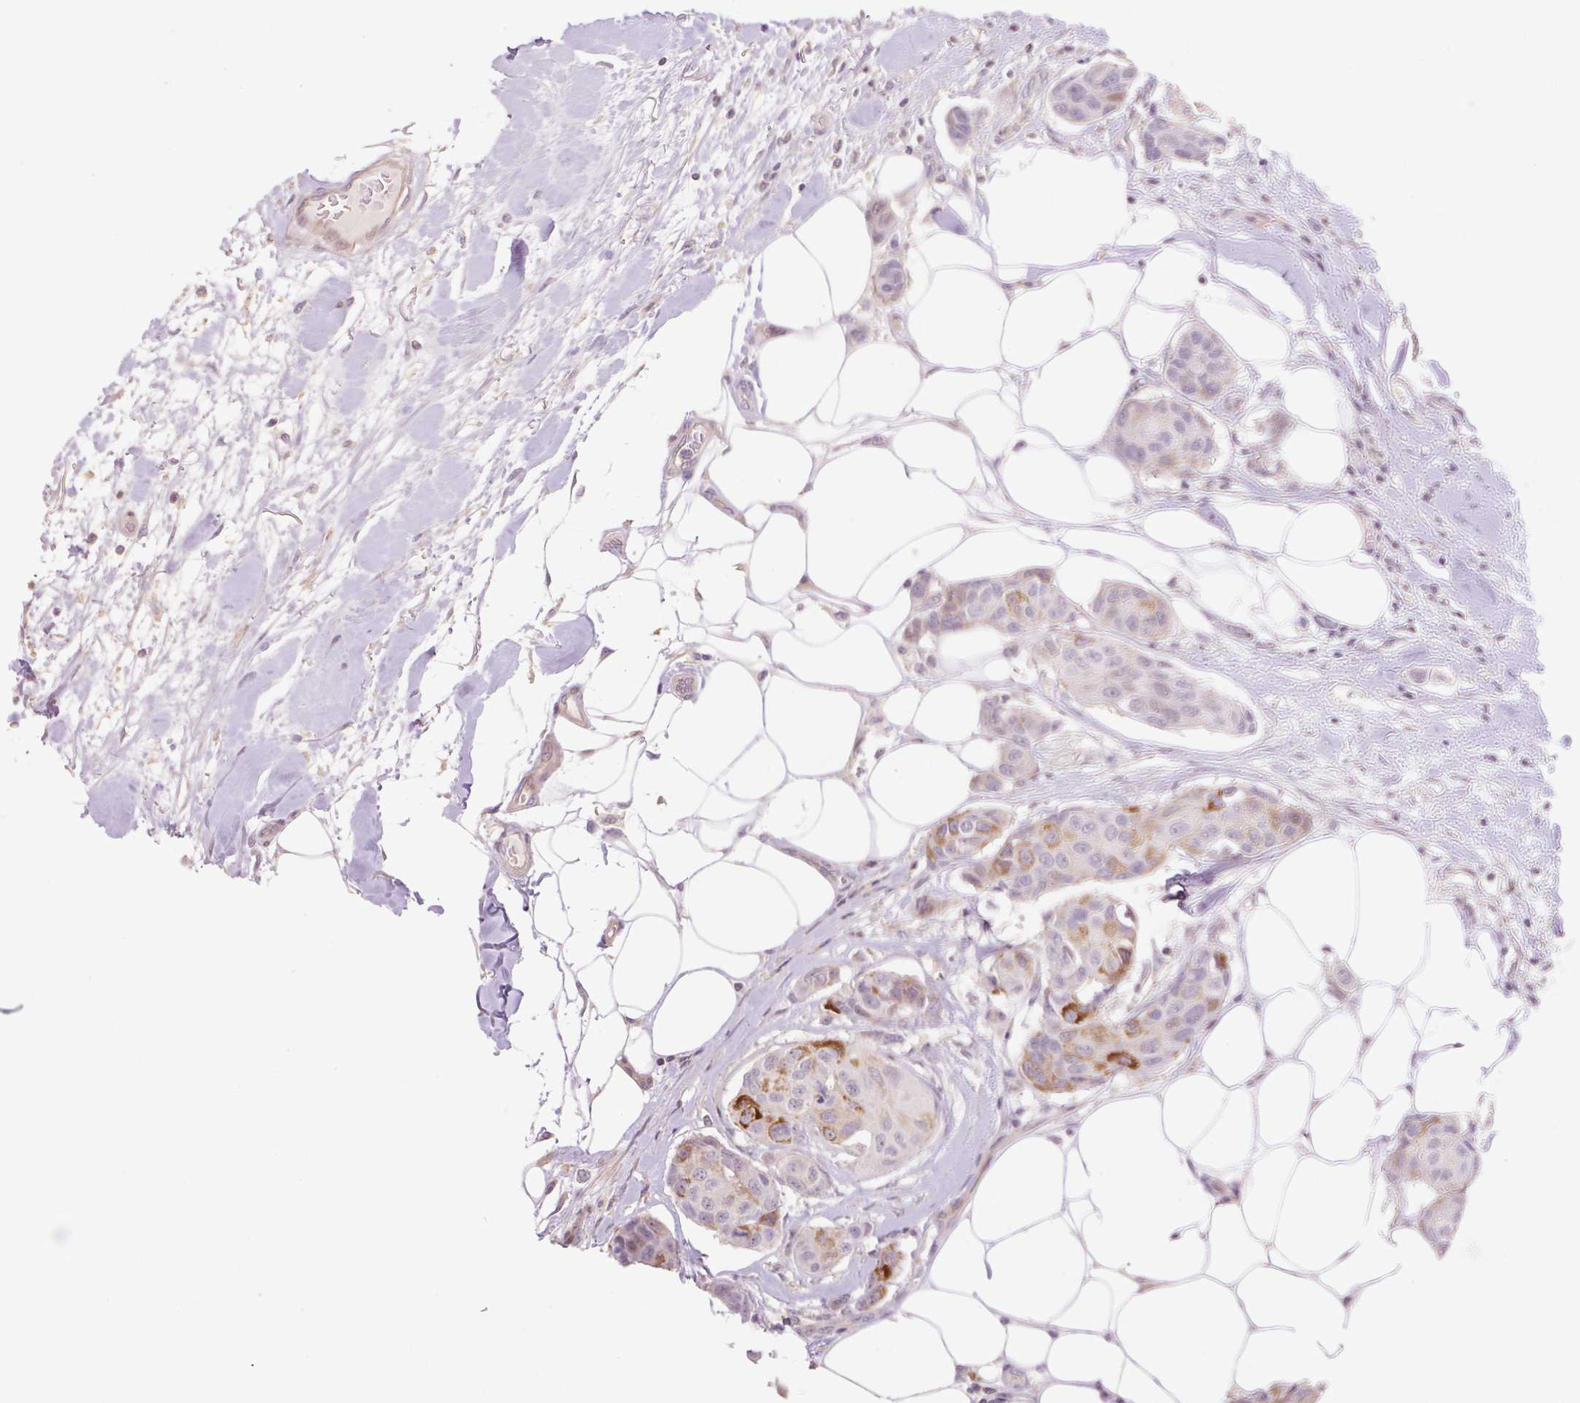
{"staining": {"intensity": "moderate", "quantity": "<25%", "location": "cytoplasmic/membranous"}, "tissue": "breast cancer", "cell_type": "Tumor cells", "image_type": "cancer", "snomed": [{"axis": "morphology", "description": "Duct carcinoma"}, {"axis": "topography", "description": "Breast"}, {"axis": "topography", "description": "Lymph node"}], "caption": "This photomicrograph displays immunohistochemistry (IHC) staining of breast invasive ductal carcinoma, with low moderate cytoplasmic/membranous positivity in about <25% of tumor cells.", "gene": "ZNF552", "patient": {"sex": "female", "age": 80}}